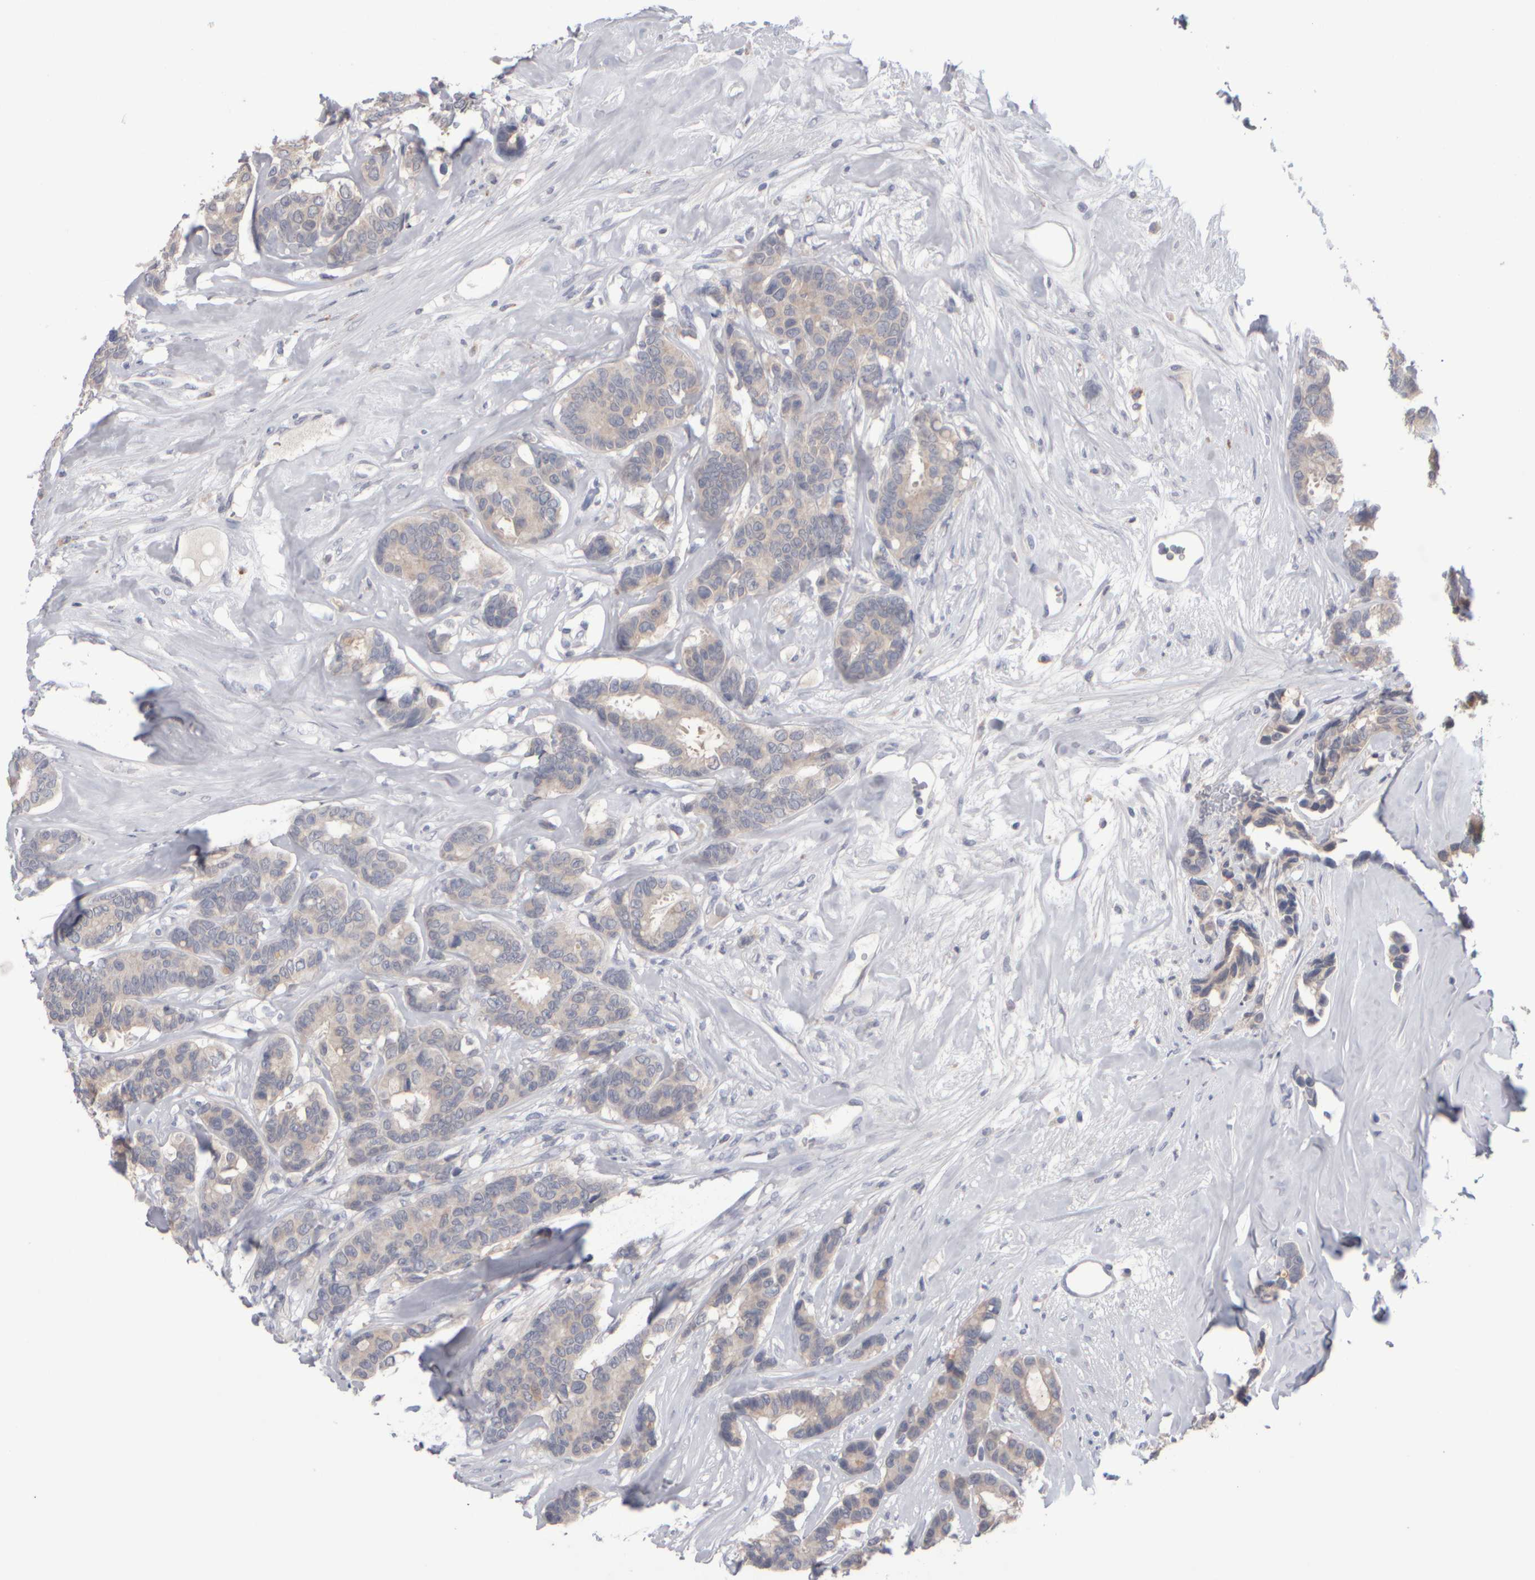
{"staining": {"intensity": "weak", "quantity": "<25%", "location": "cytoplasmic/membranous"}, "tissue": "breast cancer", "cell_type": "Tumor cells", "image_type": "cancer", "snomed": [{"axis": "morphology", "description": "Duct carcinoma"}, {"axis": "topography", "description": "Breast"}], "caption": "Tumor cells show no significant protein staining in breast cancer (intraductal carcinoma). (Immunohistochemistry, brightfield microscopy, high magnification).", "gene": "EPHX2", "patient": {"sex": "female", "age": 87}}